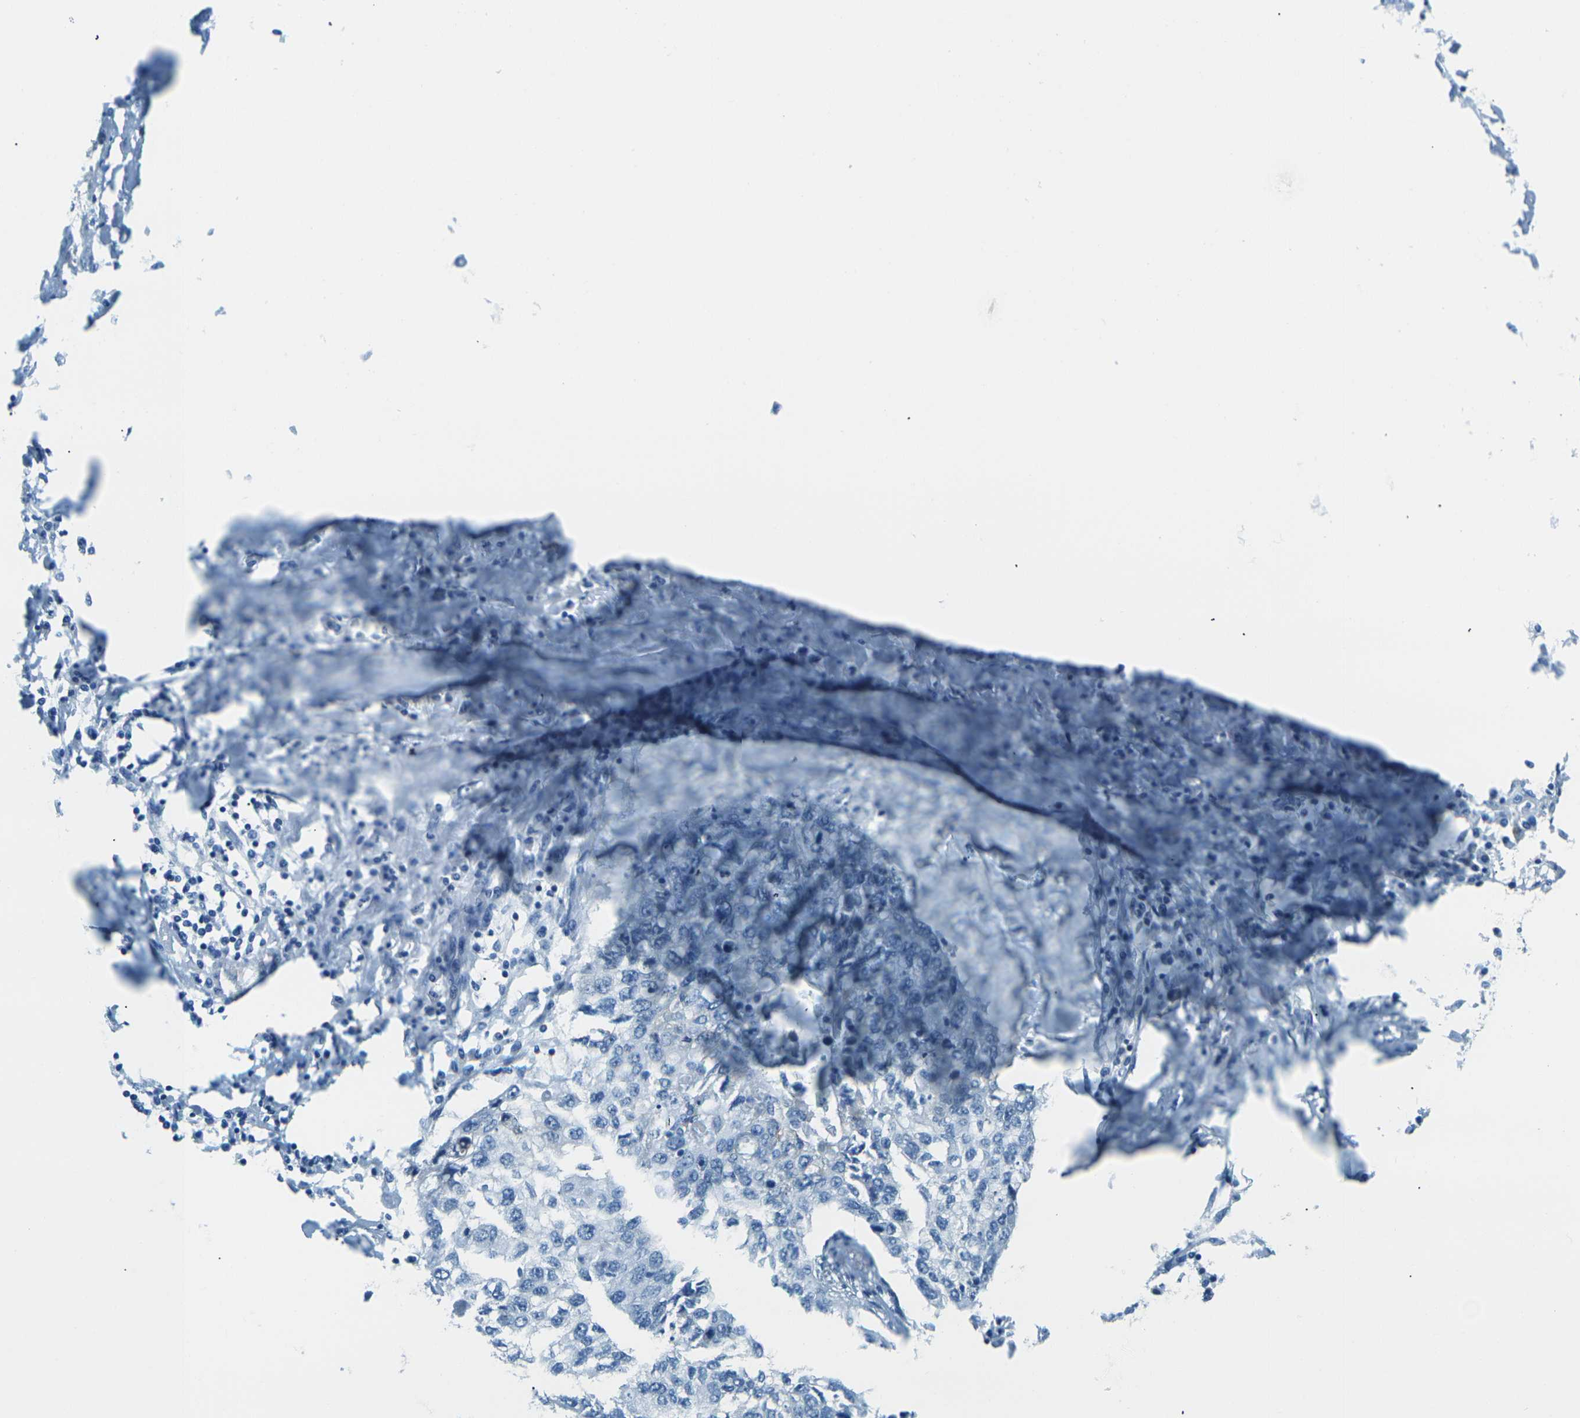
{"staining": {"intensity": "negative", "quantity": "none", "location": "none"}, "tissue": "lung cancer", "cell_type": "Tumor cells", "image_type": "cancer", "snomed": [{"axis": "morphology", "description": "Squamous cell carcinoma, NOS"}, {"axis": "topography", "description": "Lung"}], "caption": "This is an immunohistochemistry photomicrograph of human lung cancer (squamous cell carcinoma). There is no expression in tumor cells.", "gene": "OCLN", "patient": {"sex": "female", "age": 63}}